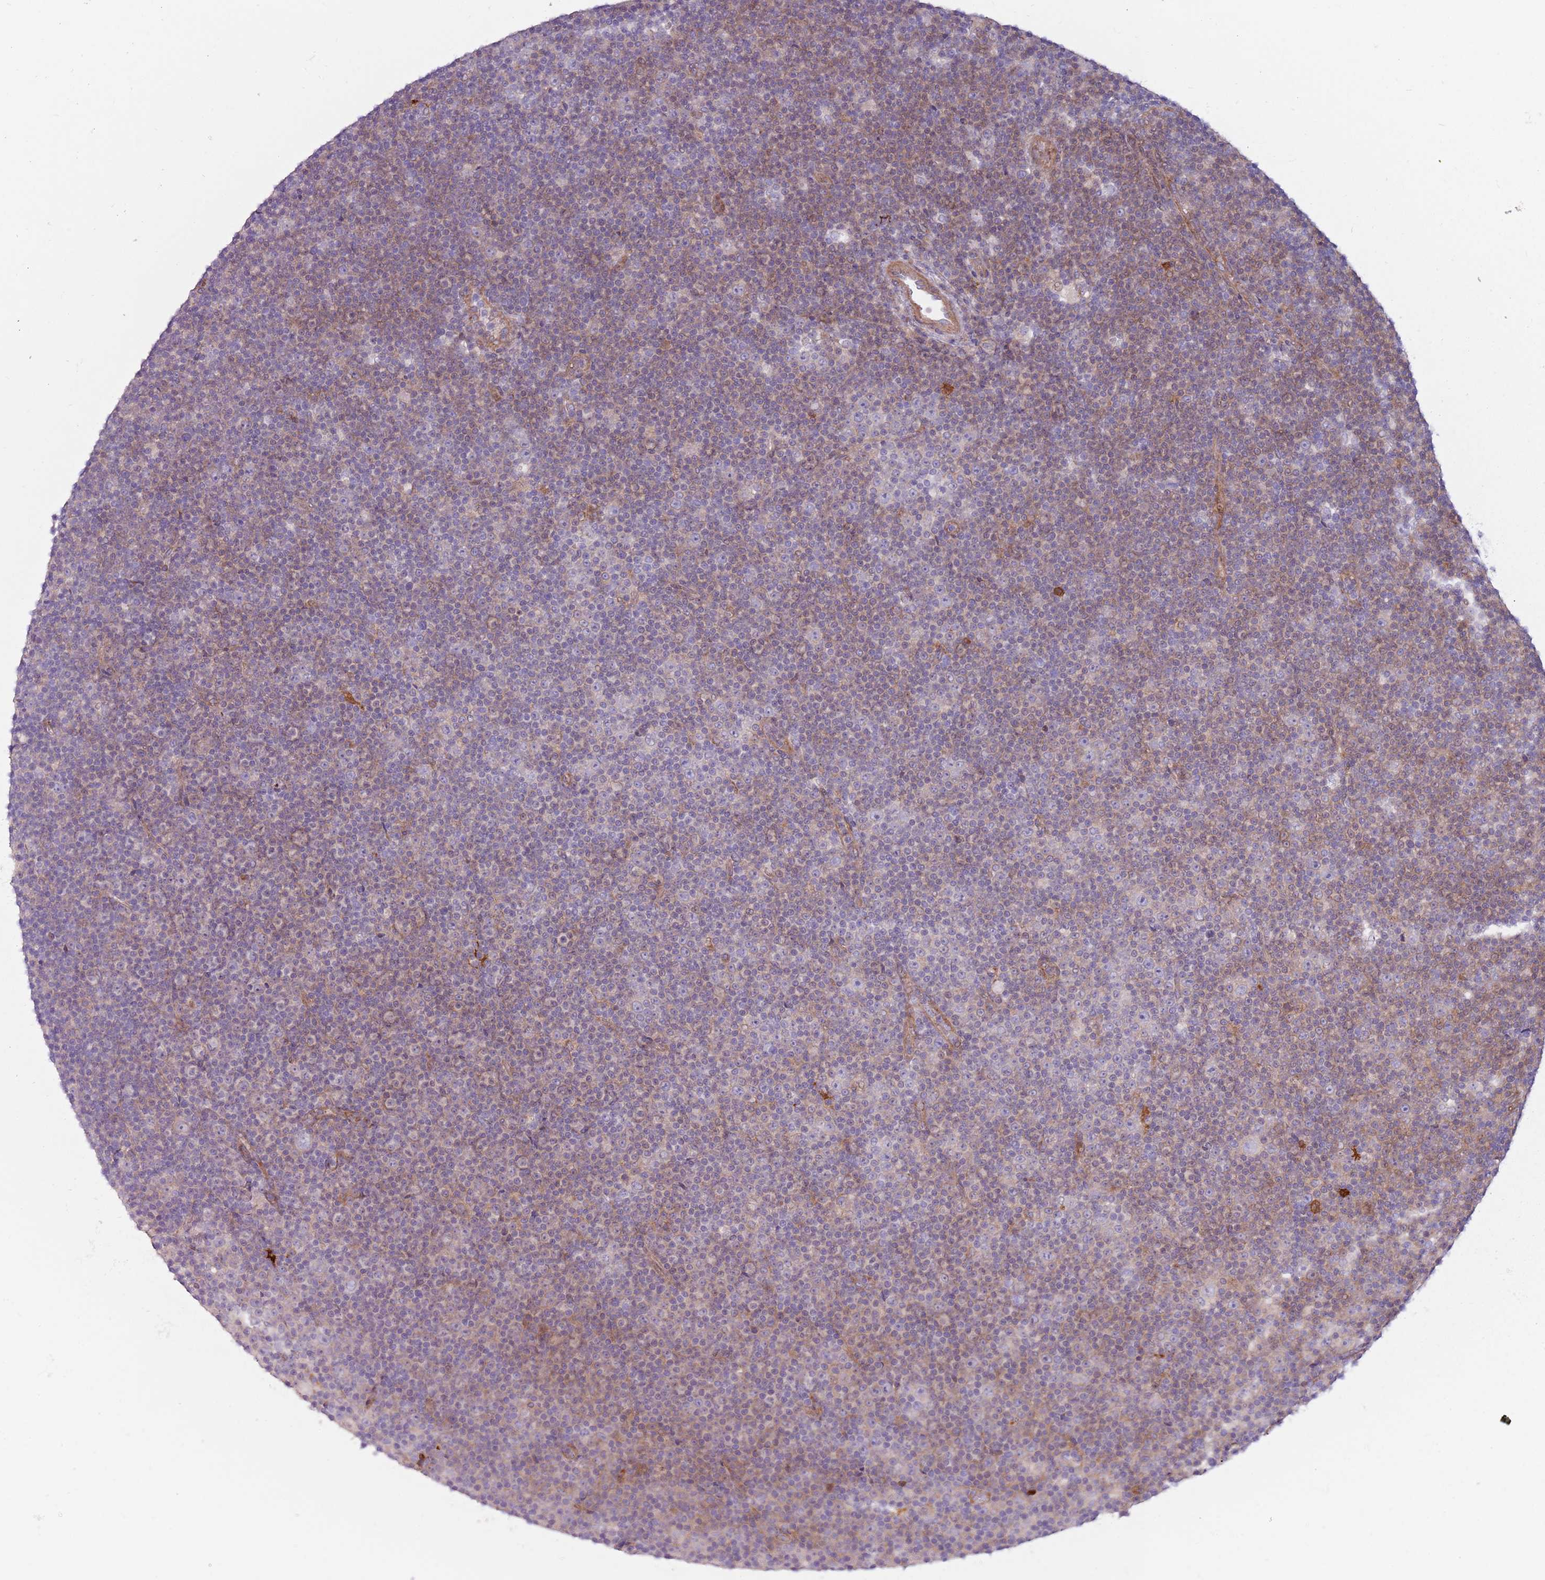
{"staining": {"intensity": "negative", "quantity": "none", "location": "none"}, "tissue": "lymphoma", "cell_type": "Tumor cells", "image_type": "cancer", "snomed": [{"axis": "morphology", "description": "Malignant lymphoma, non-Hodgkin's type, Low grade"}, {"axis": "topography", "description": "Lymph node"}], "caption": "IHC photomicrograph of human lymphoma stained for a protein (brown), which shows no positivity in tumor cells. The staining was performed using DAB to visualize the protein expression in brown, while the nuclei were stained in blue with hematoxylin (Magnification: 20x).", "gene": "CCDC150", "patient": {"sex": "female", "age": 67}}